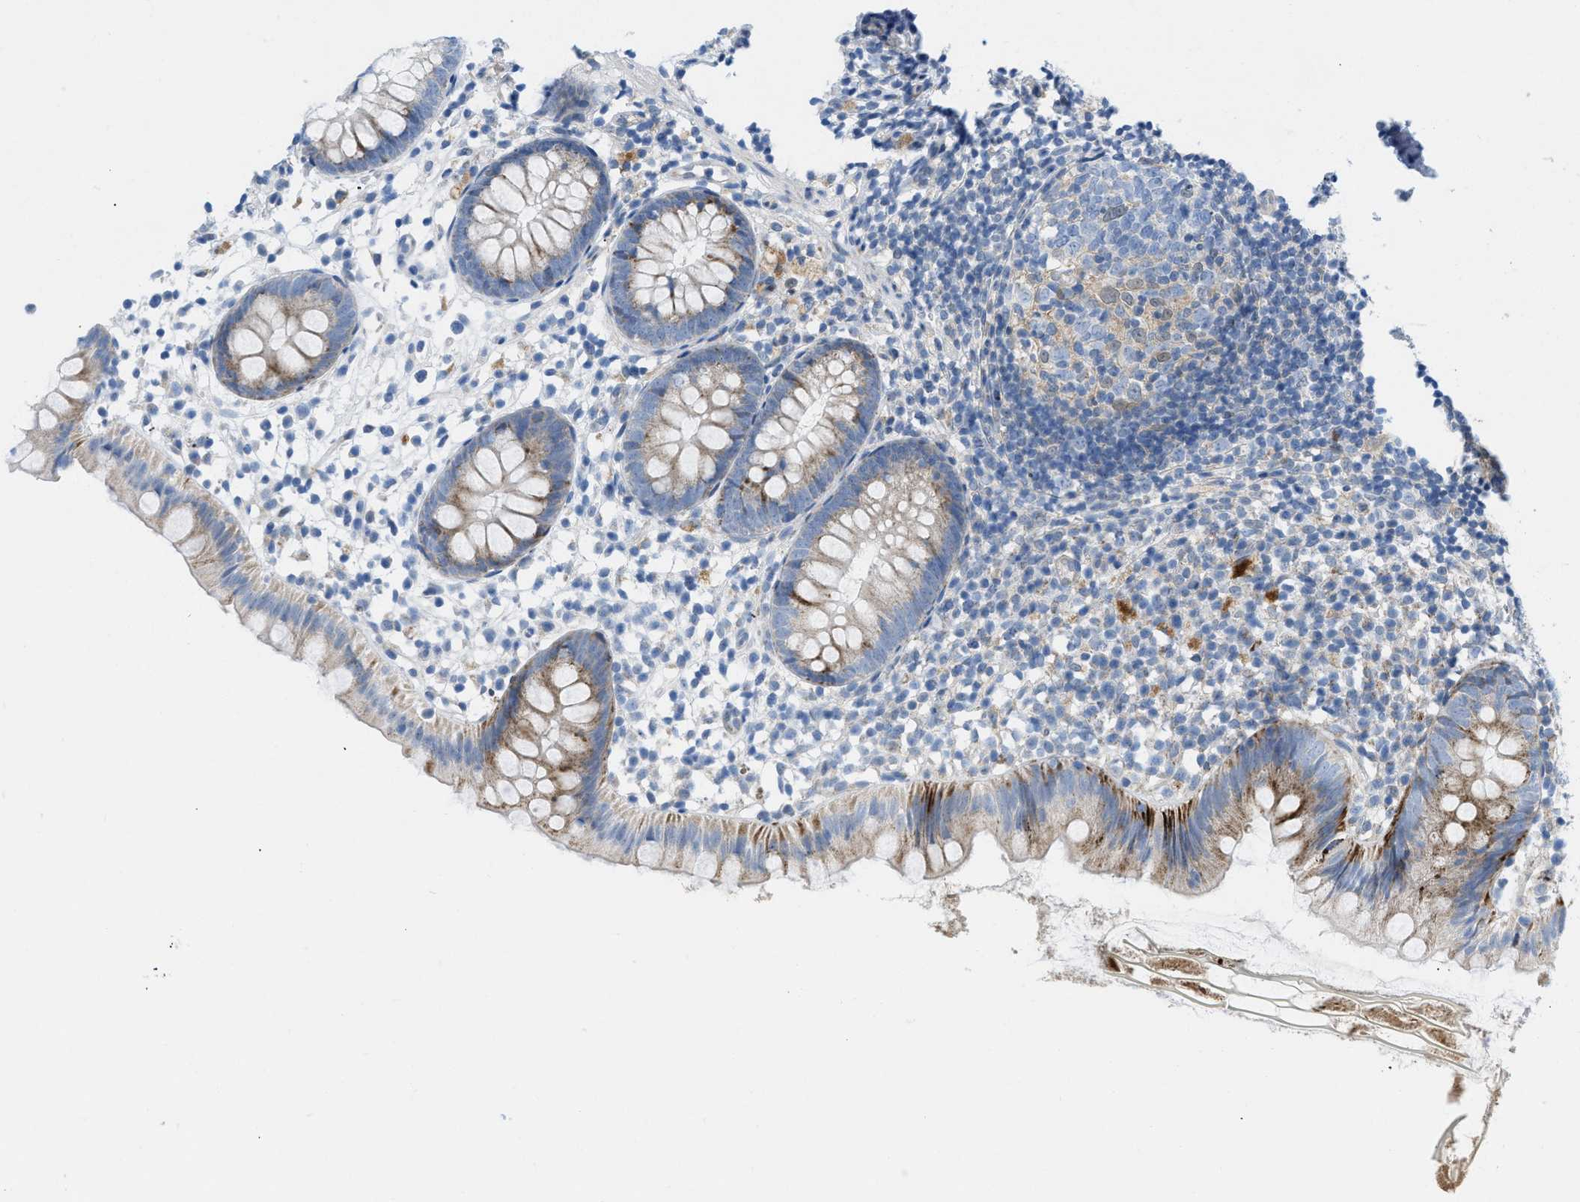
{"staining": {"intensity": "strong", "quantity": "25%-75%", "location": "cytoplasmic/membranous"}, "tissue": "appendix", "cell_type": "Glandular cells", "image_type": "normal", "snomed": [{"axis": "morphology", "description": "Normal tissue, NOS"}, {"axis": "topography", "description": "Appendix"}], "caption": "DAB immunohistochemical staining of normal appendix displays strong cytoplasmic/membranous protein expression in about 25%-75% of glandular cells. (DAB (3,3'-diaminobenzidine) IHC with brightfield microscopy, high magnification).", "gene": "RBBP9", "patient": {"sex": "female", "age": 20}}